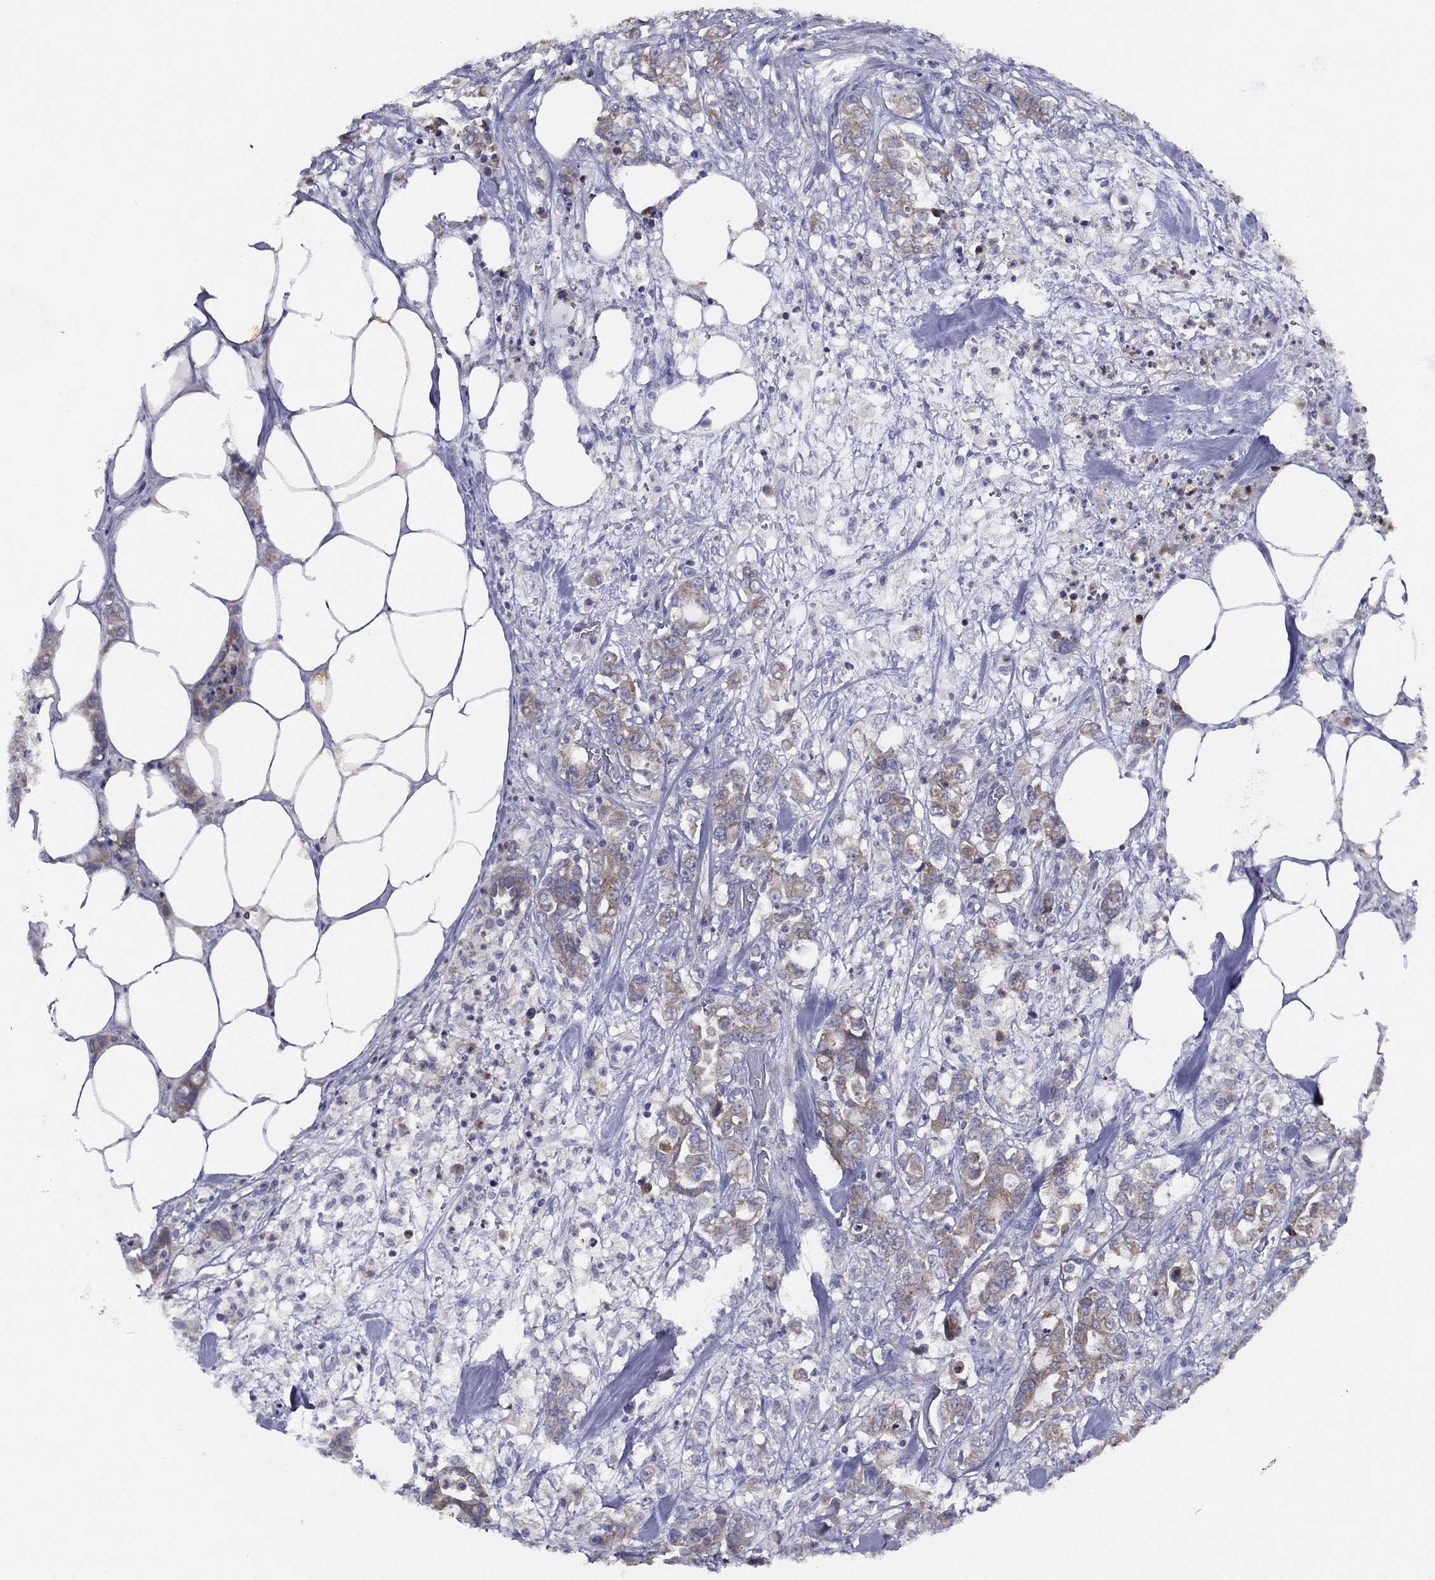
{"staining": {"intensity": "weak", "quantity": ">75%", "location": "cytoplasmic/membranous"}, "tissue": "colorectal cancer", "cell_type": "Tumor cells", "image_type": "cancer", "snomed": [{"axis": "morphology", "description": "Adenocarcinoma, NOS"}, {"axis": "topography", "description": "Colon"}], "caption": "A low amount of weak cytoplasmic/membranous positivity is appreciated in about >75% of tumor cells in colorectal adenocarcinoma tissue. (DAB IHC with brightfield microscopy, high magnification).", "gene": "ZNF223", "patient": {"sex": "female", "age": 69}}